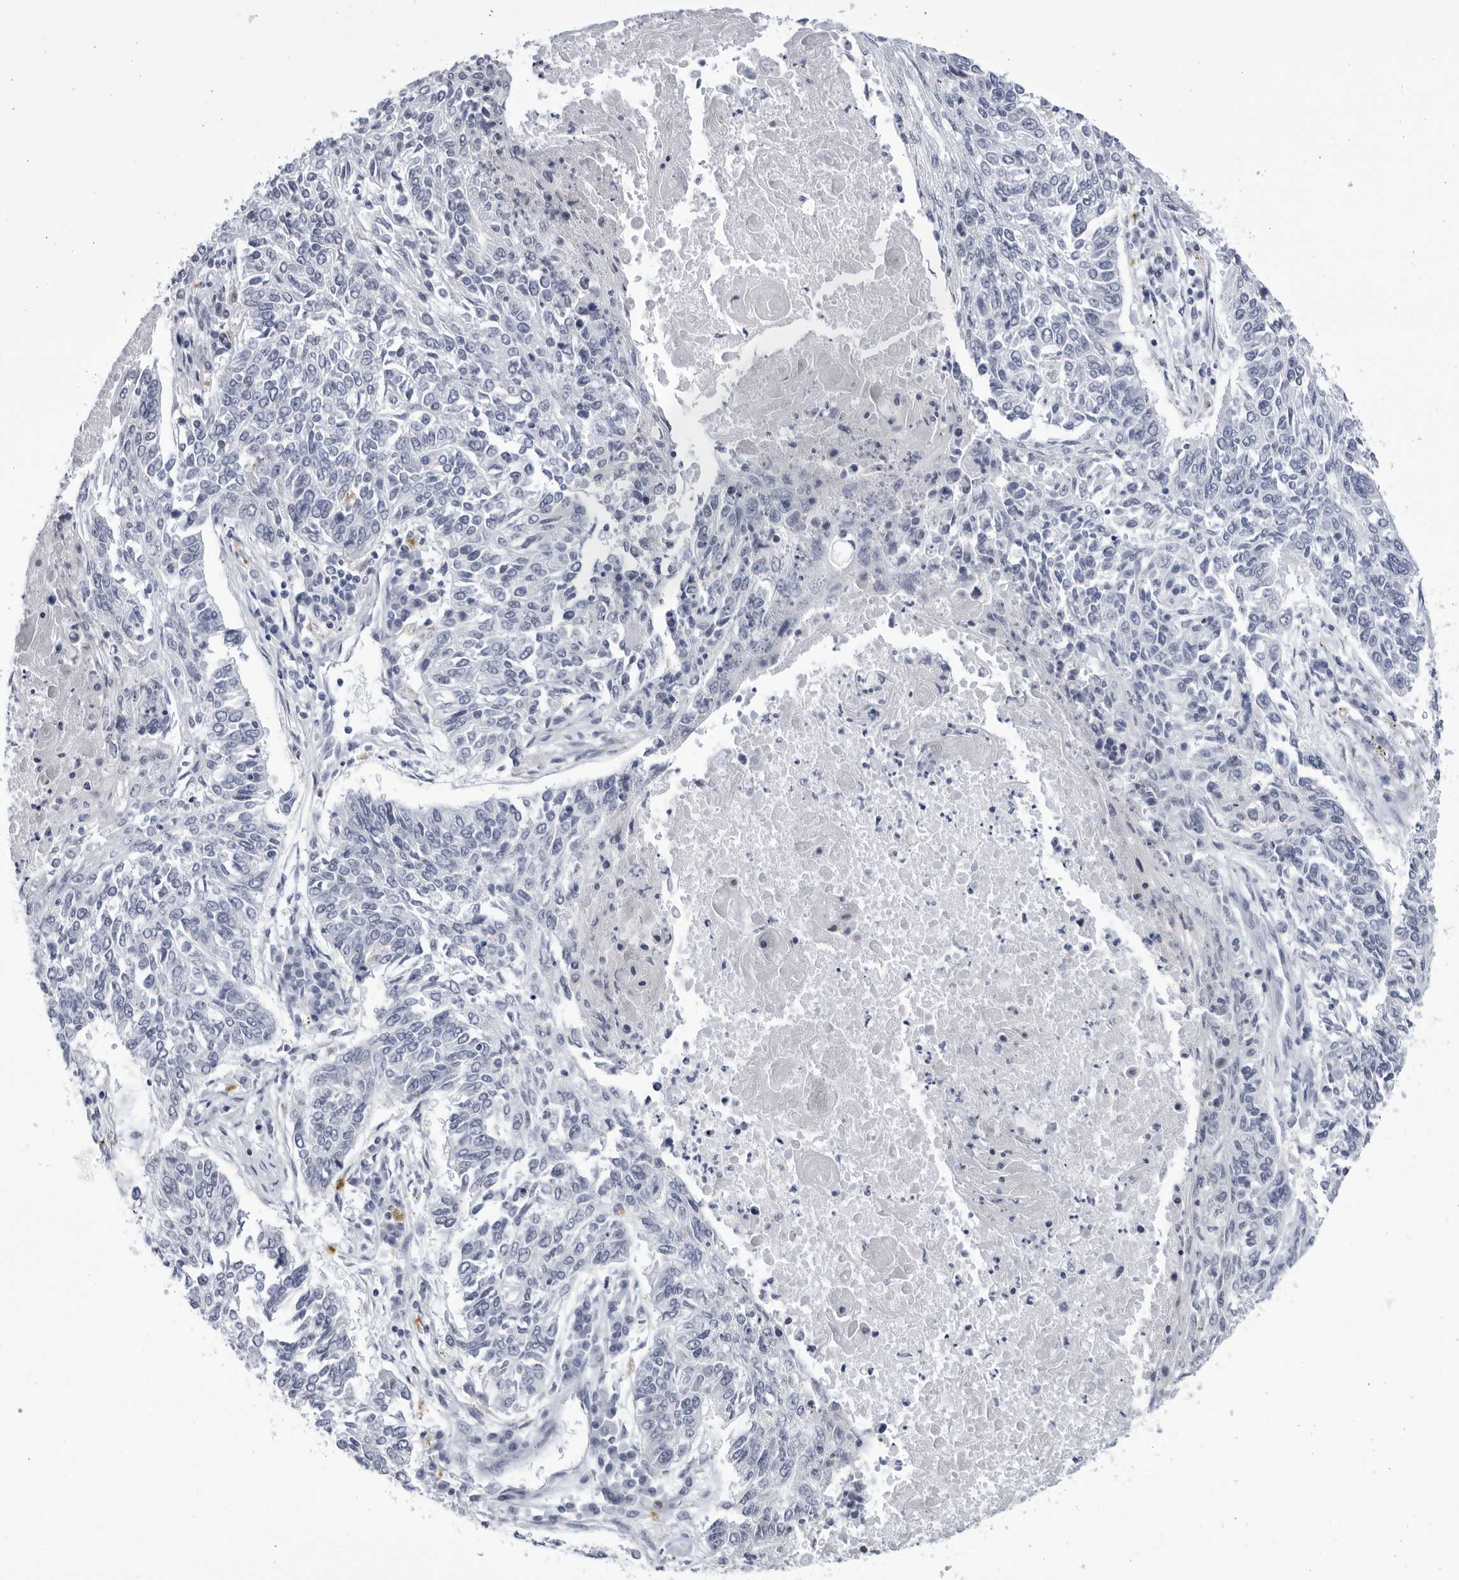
{"staining": {"intensity": "negative", "quantity": "none", "location": "none"}, "tissue": "lung cancer", "cell_type": "Tumor cells", "image_type": "cancer", "snomed": [{"axis": "morphology", "description": "Normal tissue, NOS"}, {"axis": "morphology", "description": "Squamous cell carcinoma, NOS"}, {"axis": "topography", "description": "Cartilage tissue"}, {"axis": "topography", "description": "Bronchus"}, {"axis": "topography", "description": "Lung"}], "caption": "A high-resolution histopathology image shows IHC staining of lung cancer, which reveals no significant expression in tumor cells.", "gene": "CCDC181", "patient": {"sex": "female", "age": 49}}